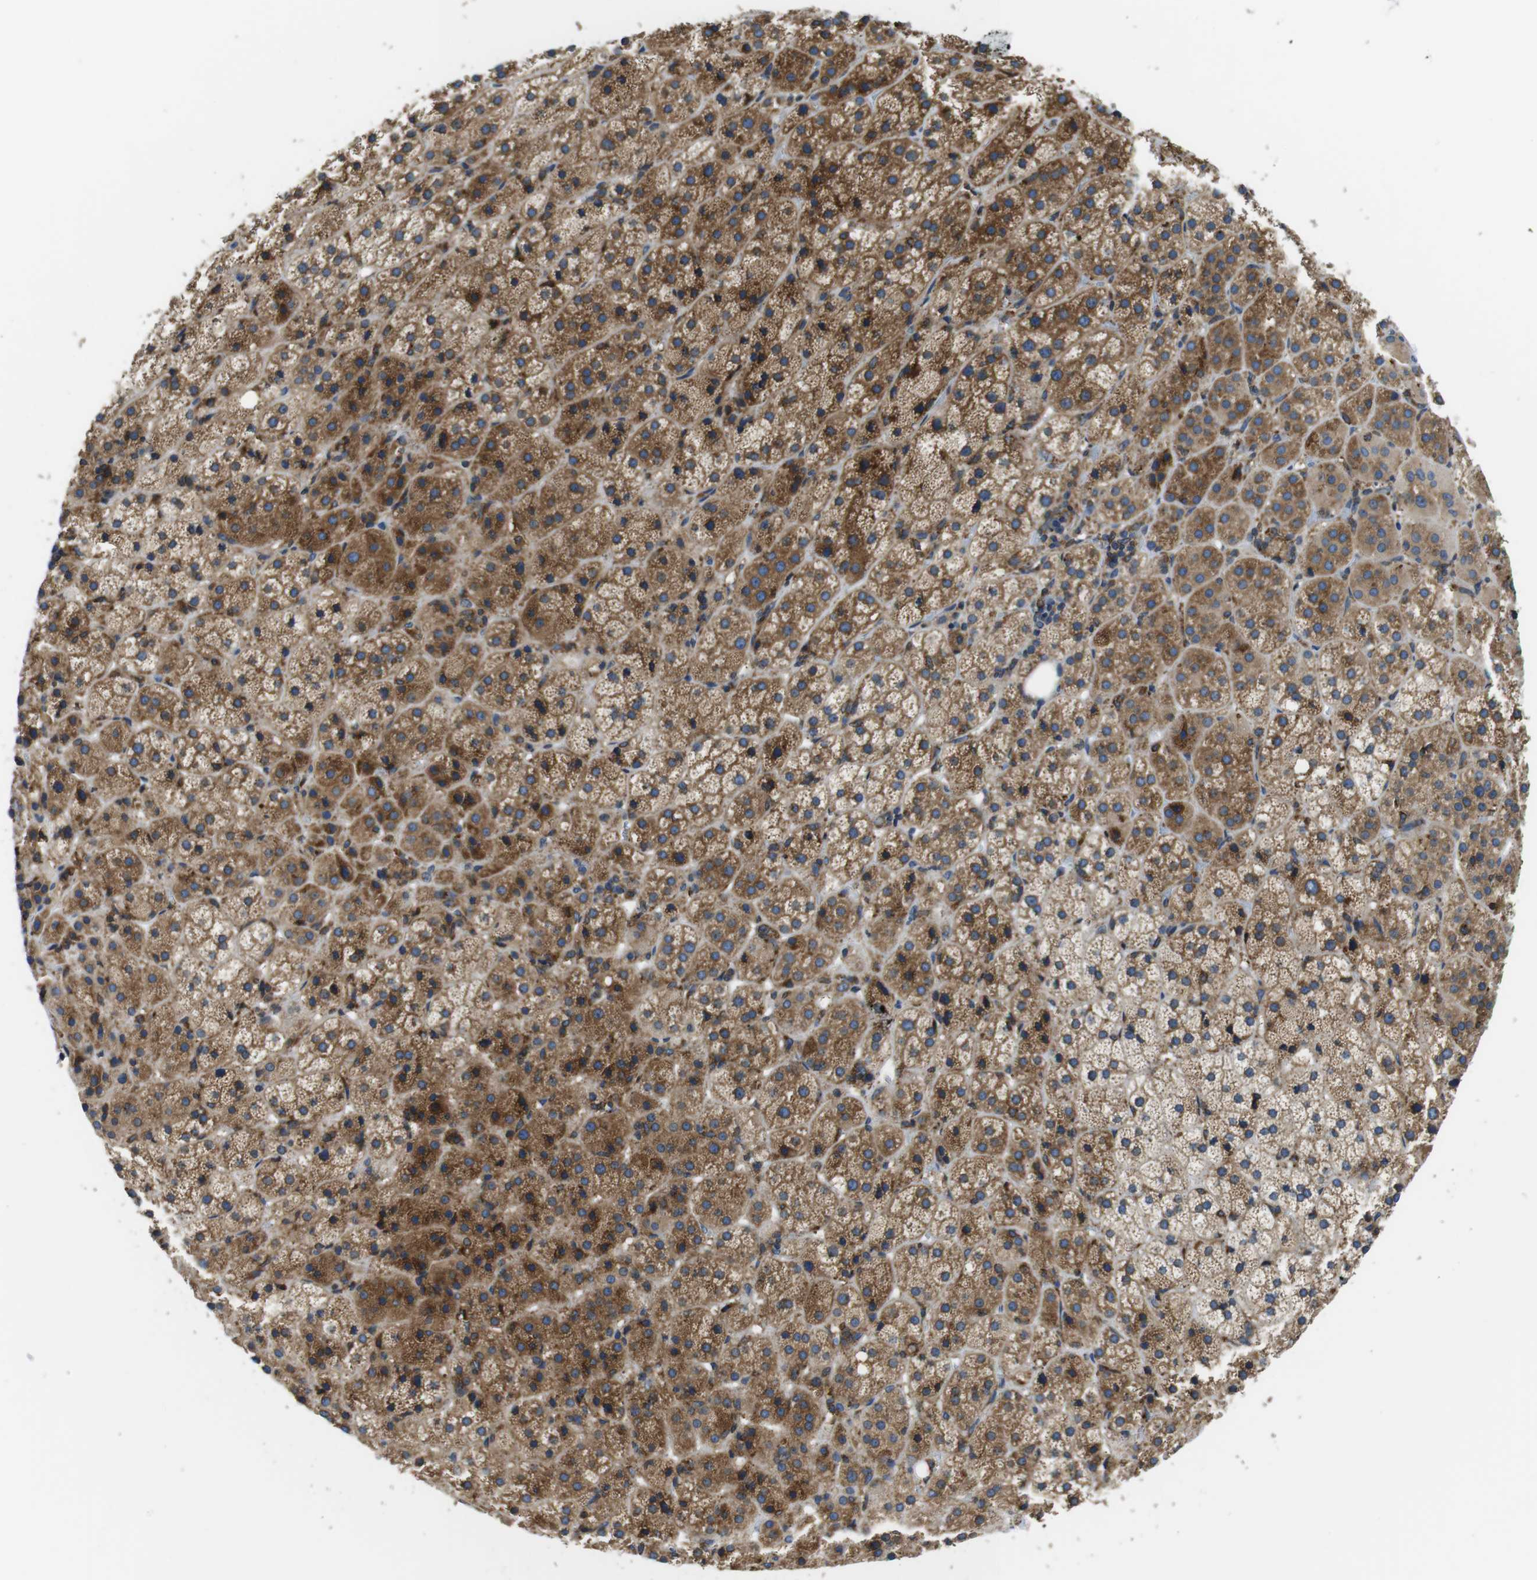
{"staining": {"intensity": "moderate", "quantity": ">75%", "location": "cytoplasmic/membranous"}, "tissue": "adrenal gland", "cell_type": "Glandular cells", "image_type": "normal", "snomed": [{"axis": "morphology", "description": "Normal tissue, NOS"}, {"axis": "topography", "description": "Adrenal gland"}], "caption": "Moderate cytoplasmic/membranous positivity for a protein is appreciated in about >75% of glandular cells of normal adrenal gland using IHC.", "gene": "UGGT1", "patient": {"sex": "female", "age": 57}}